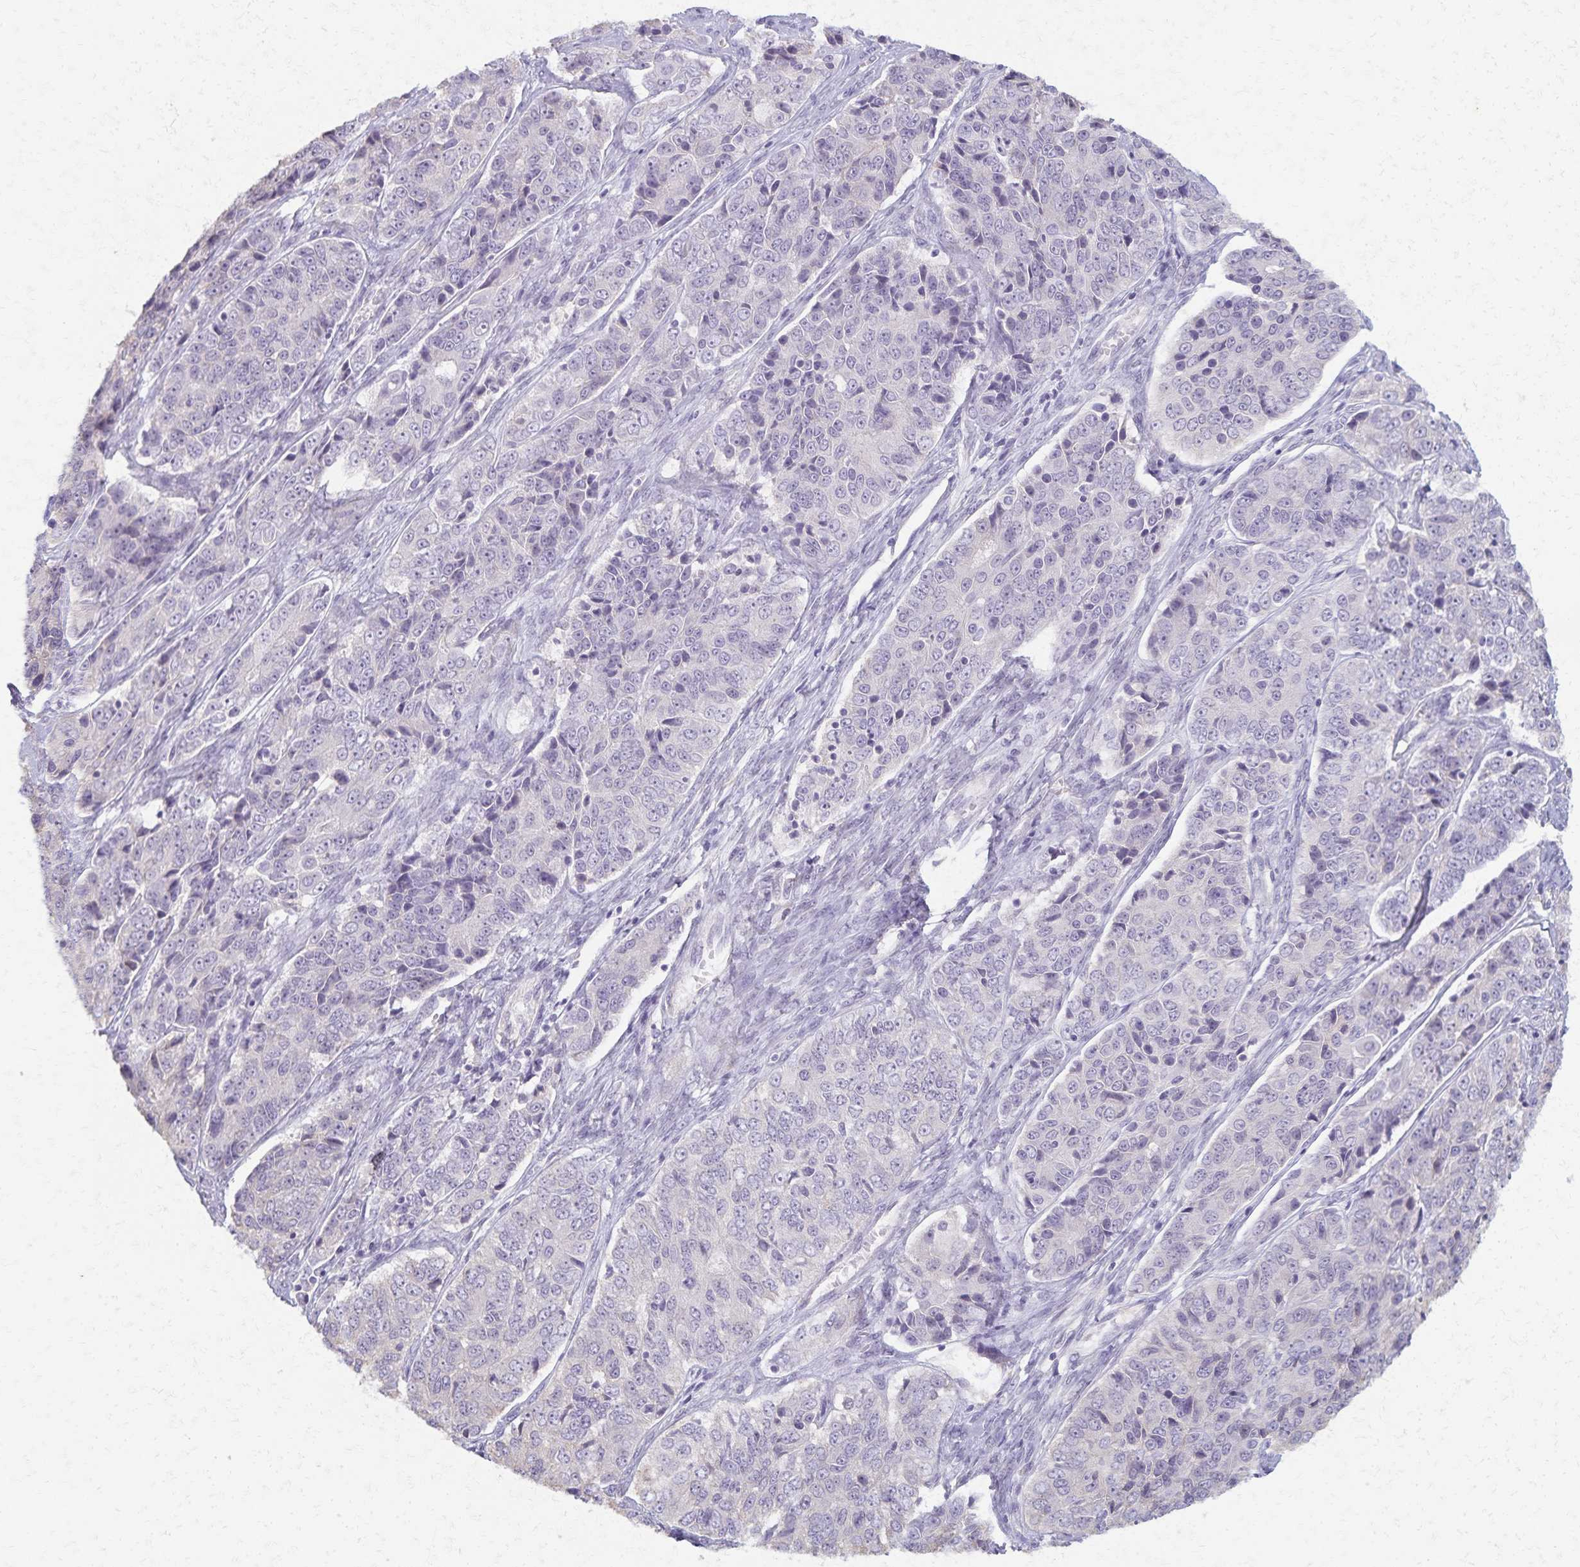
{"staining": {"intensity": "negative", "quantity": "none", "location": "none"}, "tissue": "ovarian cancer", "cell_type": "Tumor cells", "image_type": "cancer", "snomed": [{"axis": "morphology", "description": "Carcinoma, endometroid"}, {"axis": "topography", "description": "Ovary"}], "caption": "Immunohistochemical staining of human ovarian endometroid carcinoma demonstrates no significant positivity in tumor cells.", "gene": "KISS1", "patient": {"sex": "female", "age": 51}}